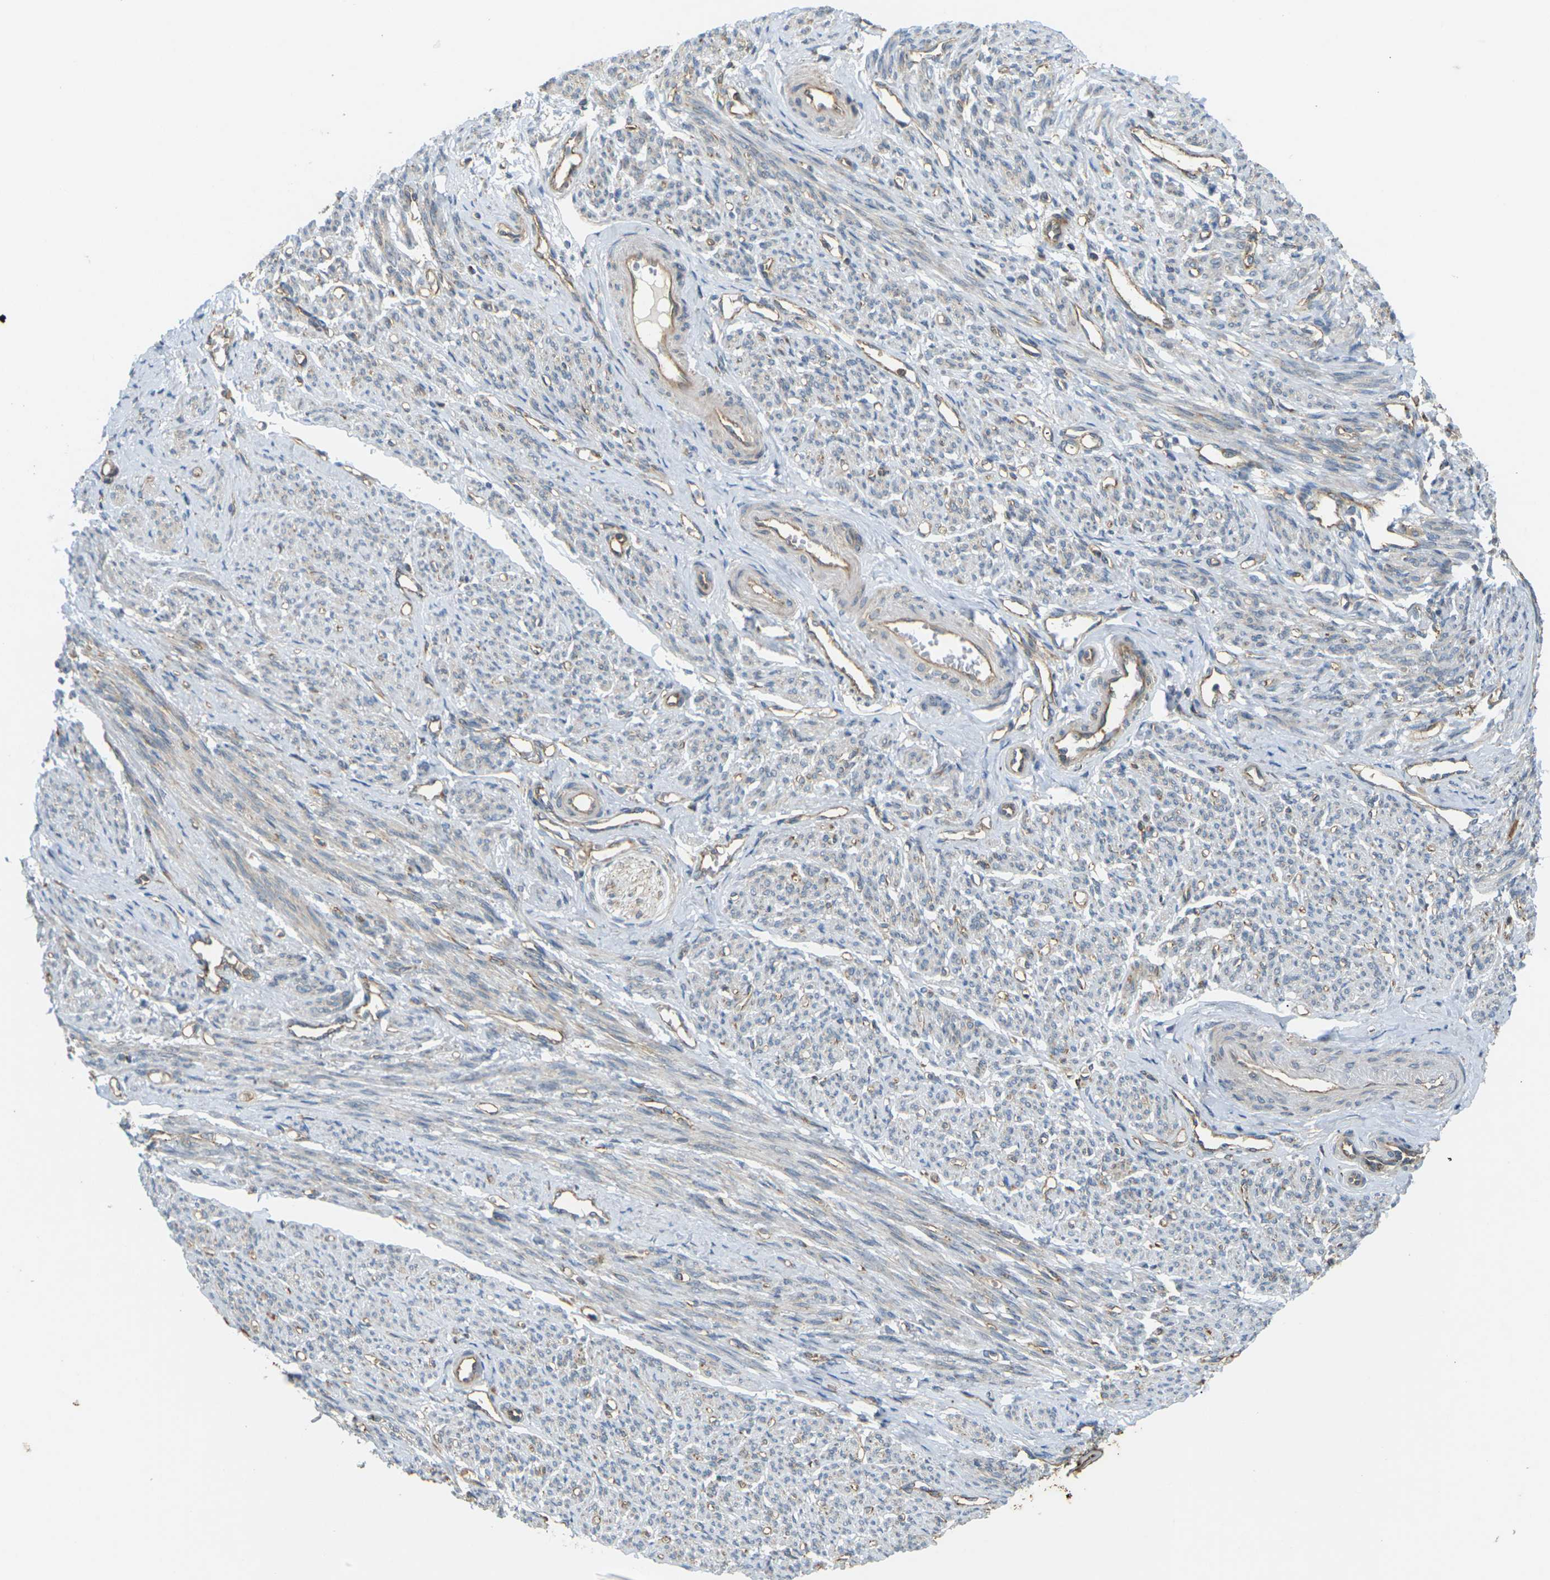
{"staining": {"intensity": "weak", "quantity": "25%-75%", "location": "cytoplasmic/membranous"}, "tissue": "smooth muscle", "cell_type": "Smooth muscle cells", "image_type": "normal", "snomed": [{"axis": "morphology", "description": "Normal tissue, NOS"}, {"axis": "topography", "description": "Smooth muscle"}], "caption": "Immunohistochemical staining of unremarkable smooth muscle demonstrates low levels of weak cytoplasmic/membranous staining in approximately 25%-75% of smooth muscle cells. The staining was performed using DAB, with brown indicating positive protein expression. Nuclei are stained blue with hematoxylin.", "gene": "KSR1", "patient": {"sex": "female", "age": 65}}